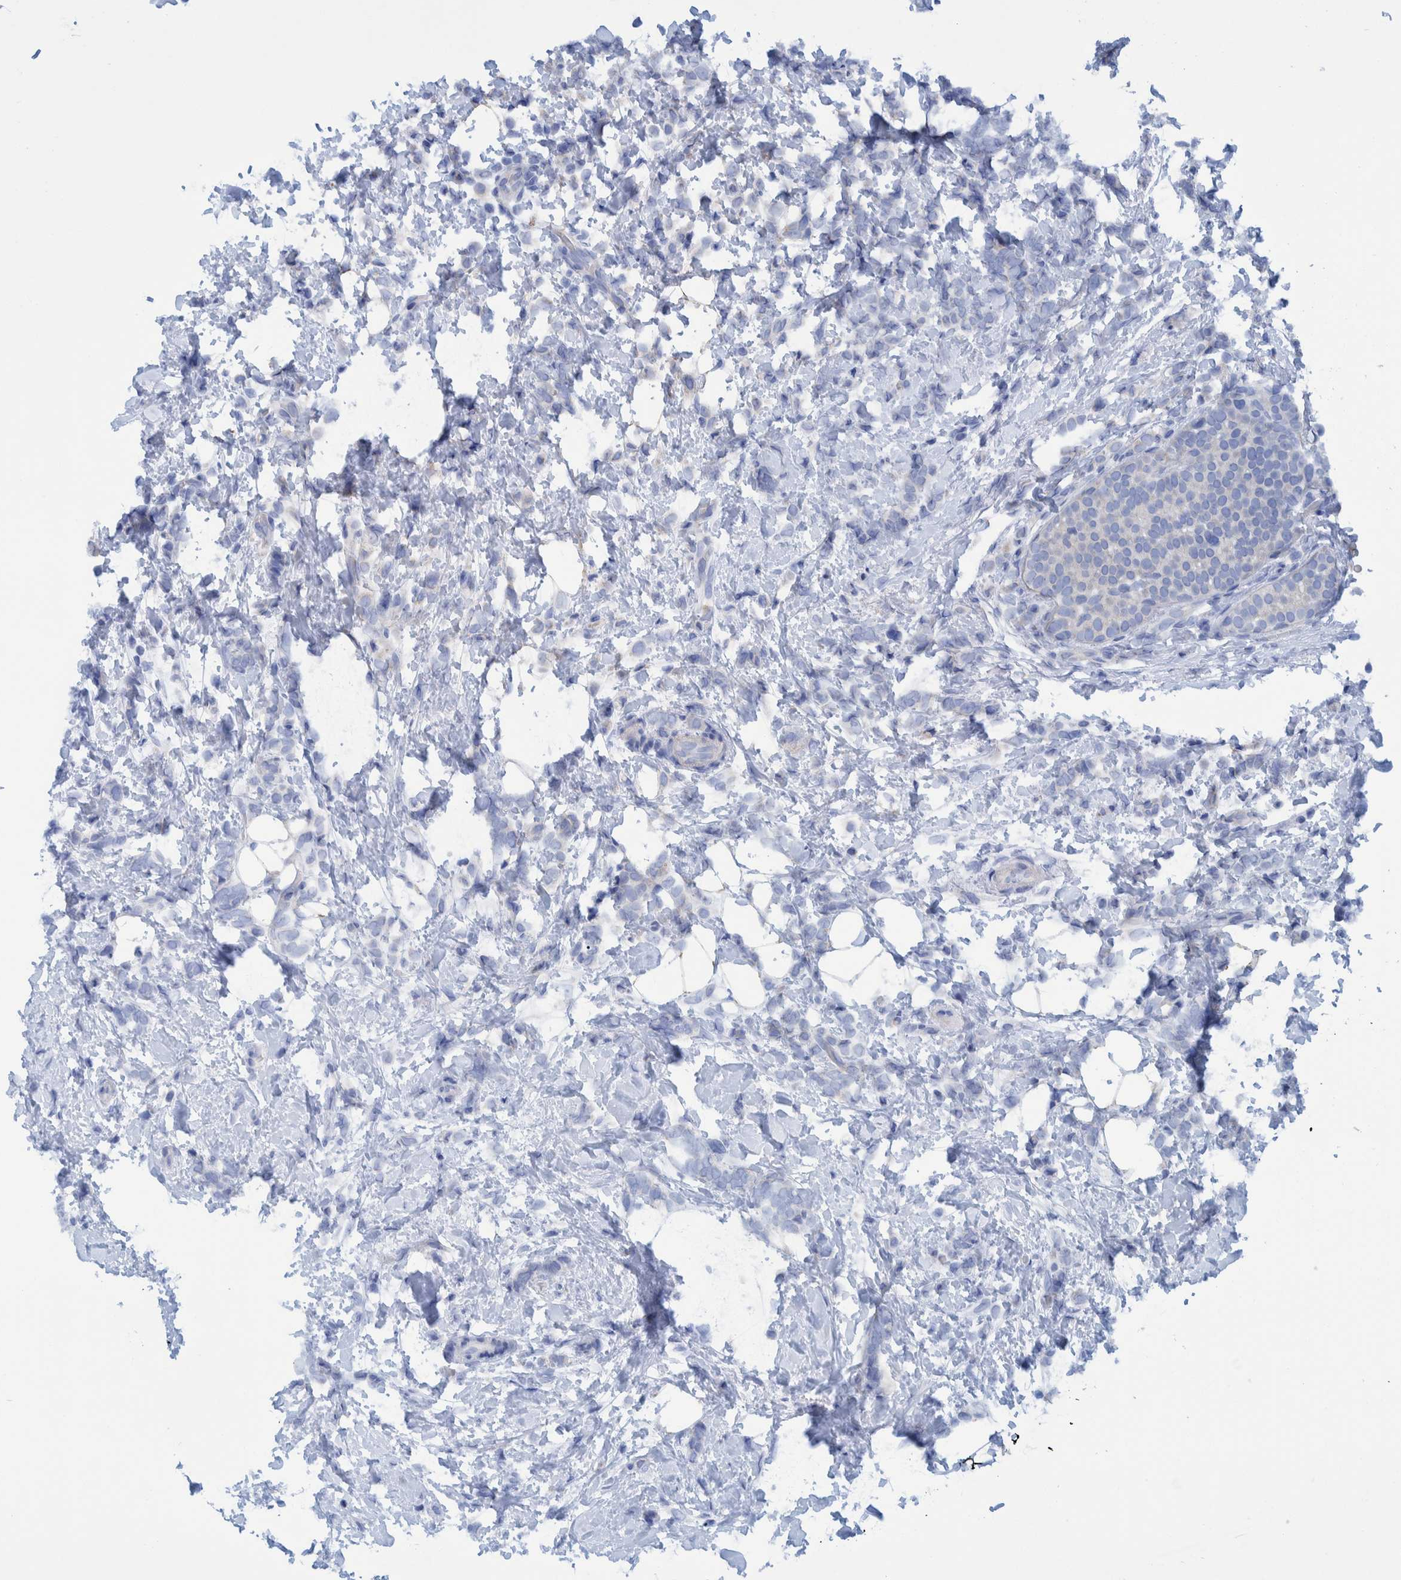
{"staining": {"intensity": "weak", "quantity": "<25%", "location": "cytoplasmic/membranous"}, "tissue": "breast cancer", "cell_type": "Tumor cells", "image_type": "cancer", "snomed": [{"axis": "morphology", "description": "Lobular carcinoma"}, {"axis": "topography", "description": "Breast"}], "caption": "DAB (3,3'-diaminobenzidine) immunohistochemical staining of breast cancer displays no significant positivity in tumor cells.", "gene": "BZW2", "patient": {"sex": "female", "age": 50}}